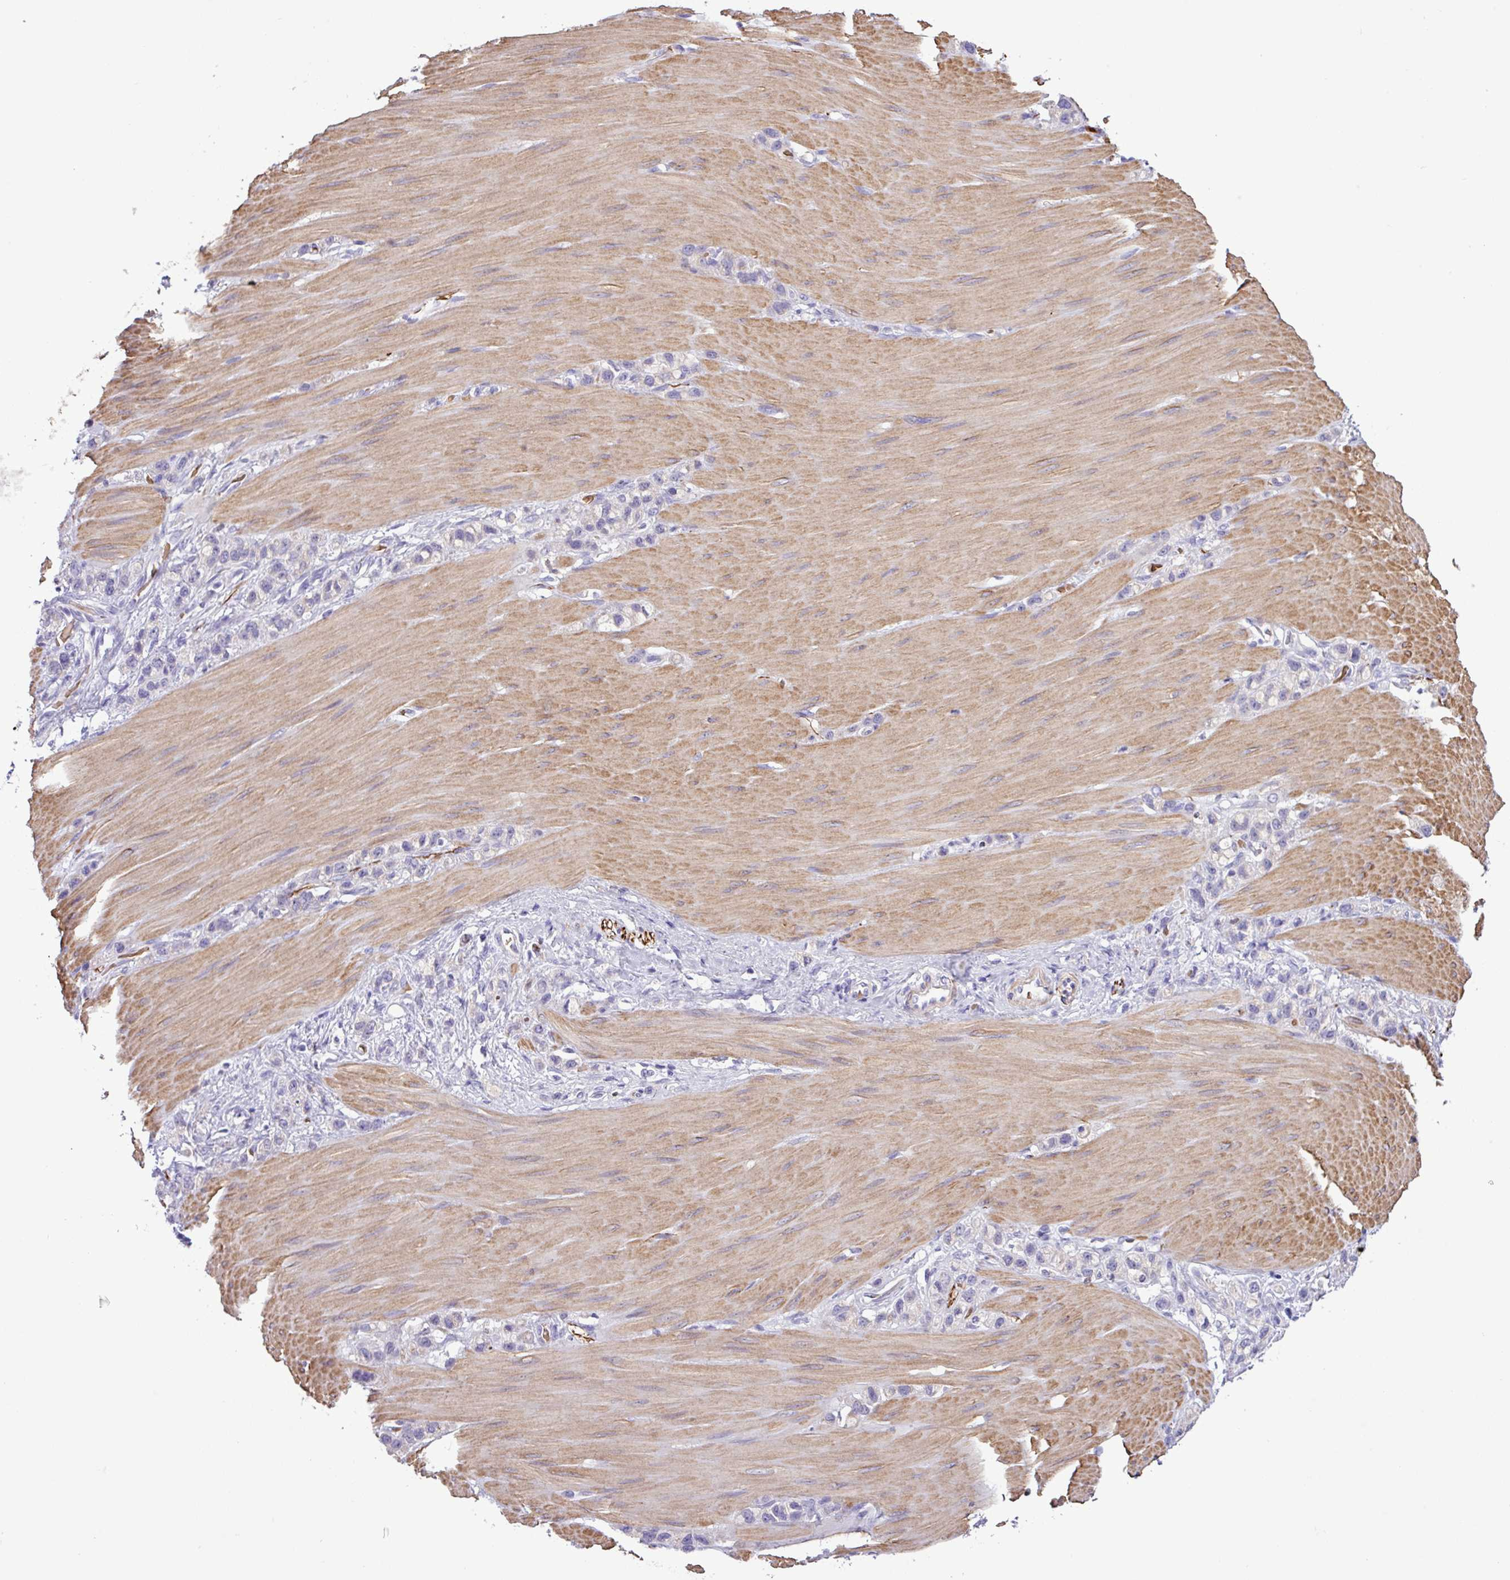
{"staining": {"intensity": "negative", "quantity": "none", "location": "none"}, "tissue": "stomach cancer", "cell_type": "Tumor cells", "image_type": "cancer", "snomed": [{"axis": "morphology", "description": "Adenocarcinoma, NOS"}, {"axis": "topography", "description": "Stomach"}], "caption": "Protein analysis of stomach cancer exhibits no significant staining in tumor cells.", "gene": "MGAT4B", "patient": {"sex": "female", "age": 65}}